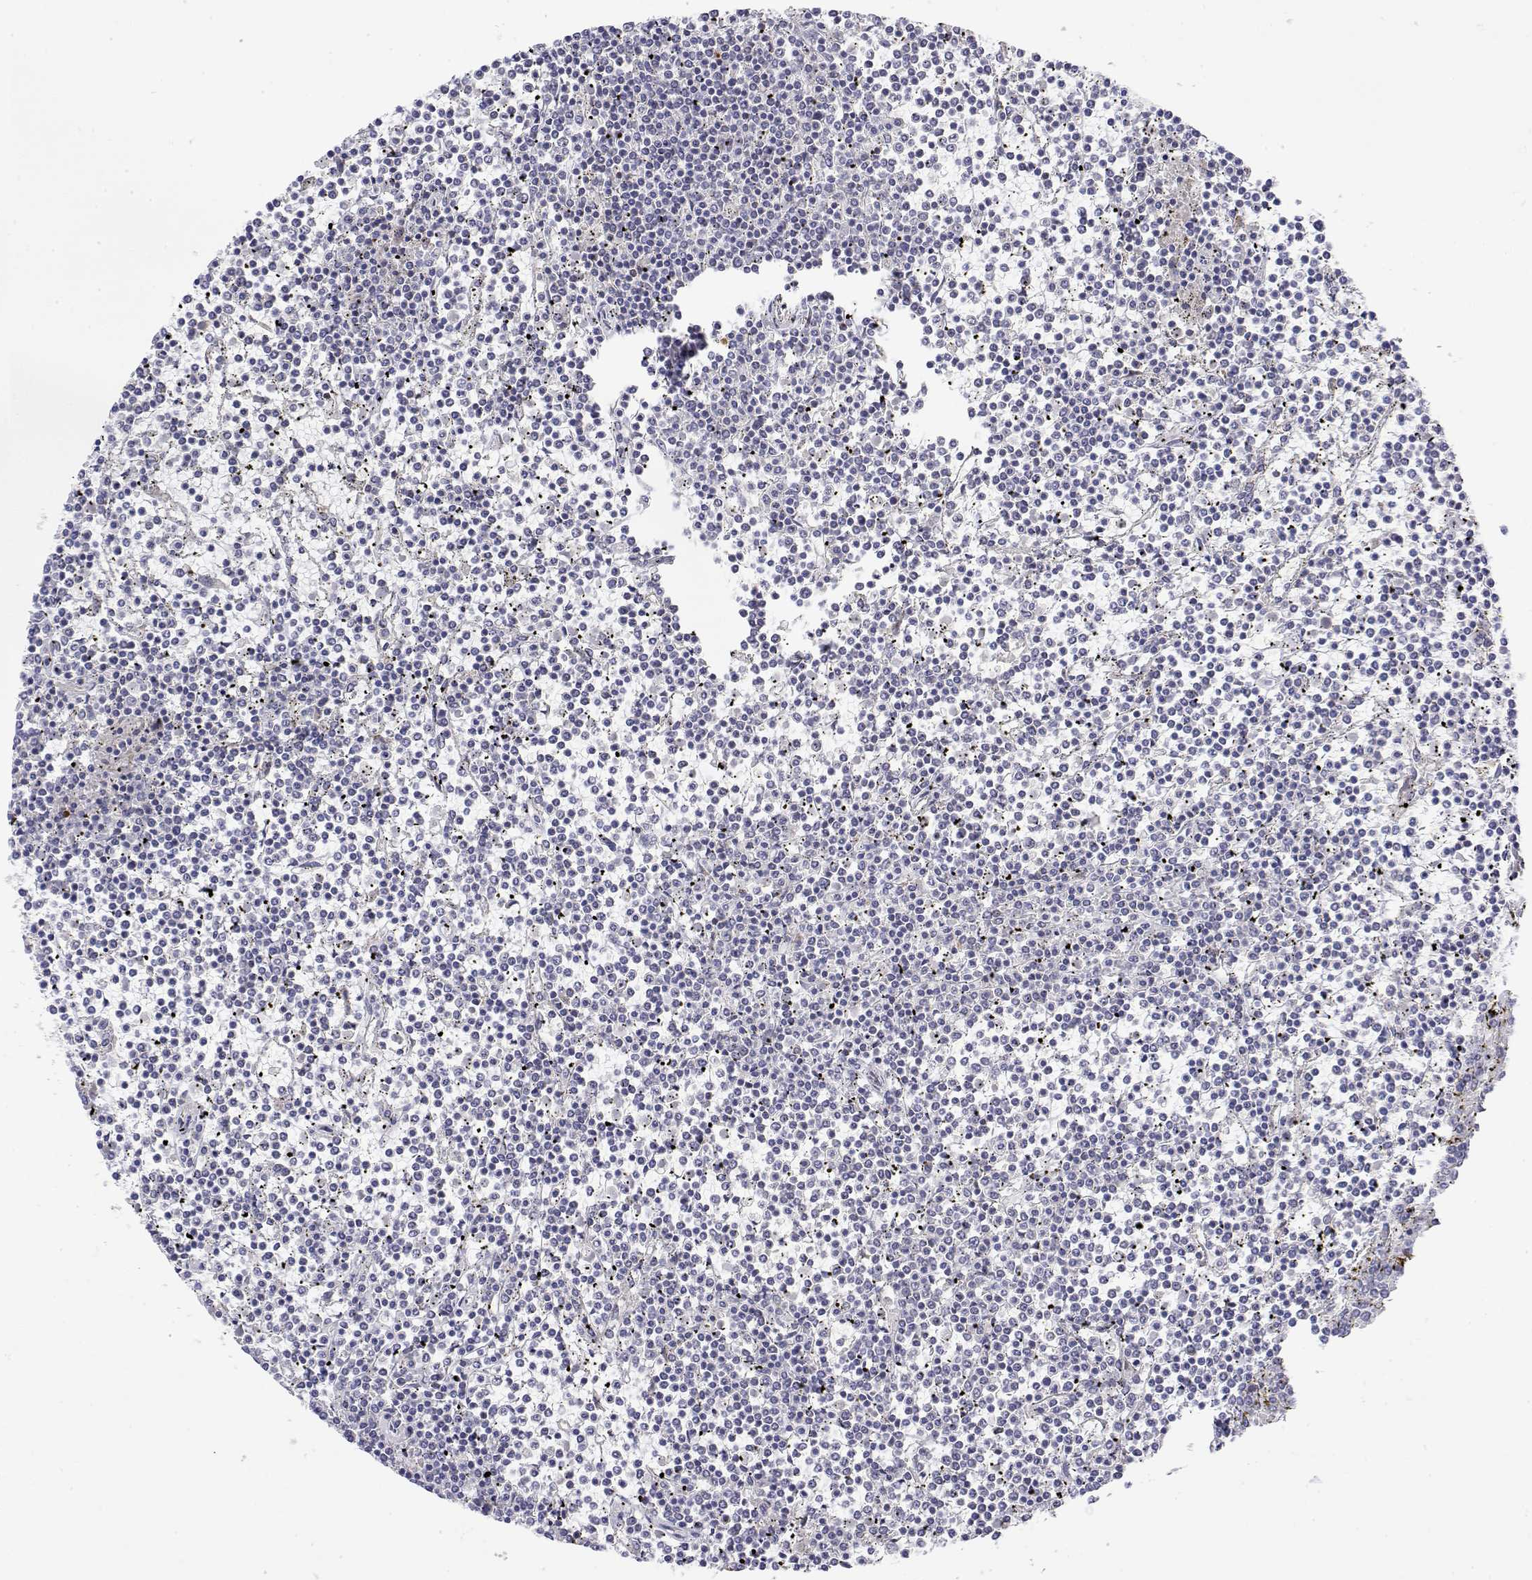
{"staining": {"intensity": "negative", "quantity": "none", "location": "none"}, "tissue": "lymphoma", "cell_type": "Tumor cells", "image_type": "cancer", "snomed": [{"axis": "morphology", "description": "Malignant lymphoma, non-Hodgkin's type, Low grade"}, {"axis": "topography", "description": "Spleen"}], "caption": "This is a histopathology image of immunohistochemistry (IHC) staining of malignant lymphoma, non-Hodgkin's type (low-grade), which shows no staining in tumor cells.", "gene": "GGACT", "patient": {"sex": "female", "age": 19}}